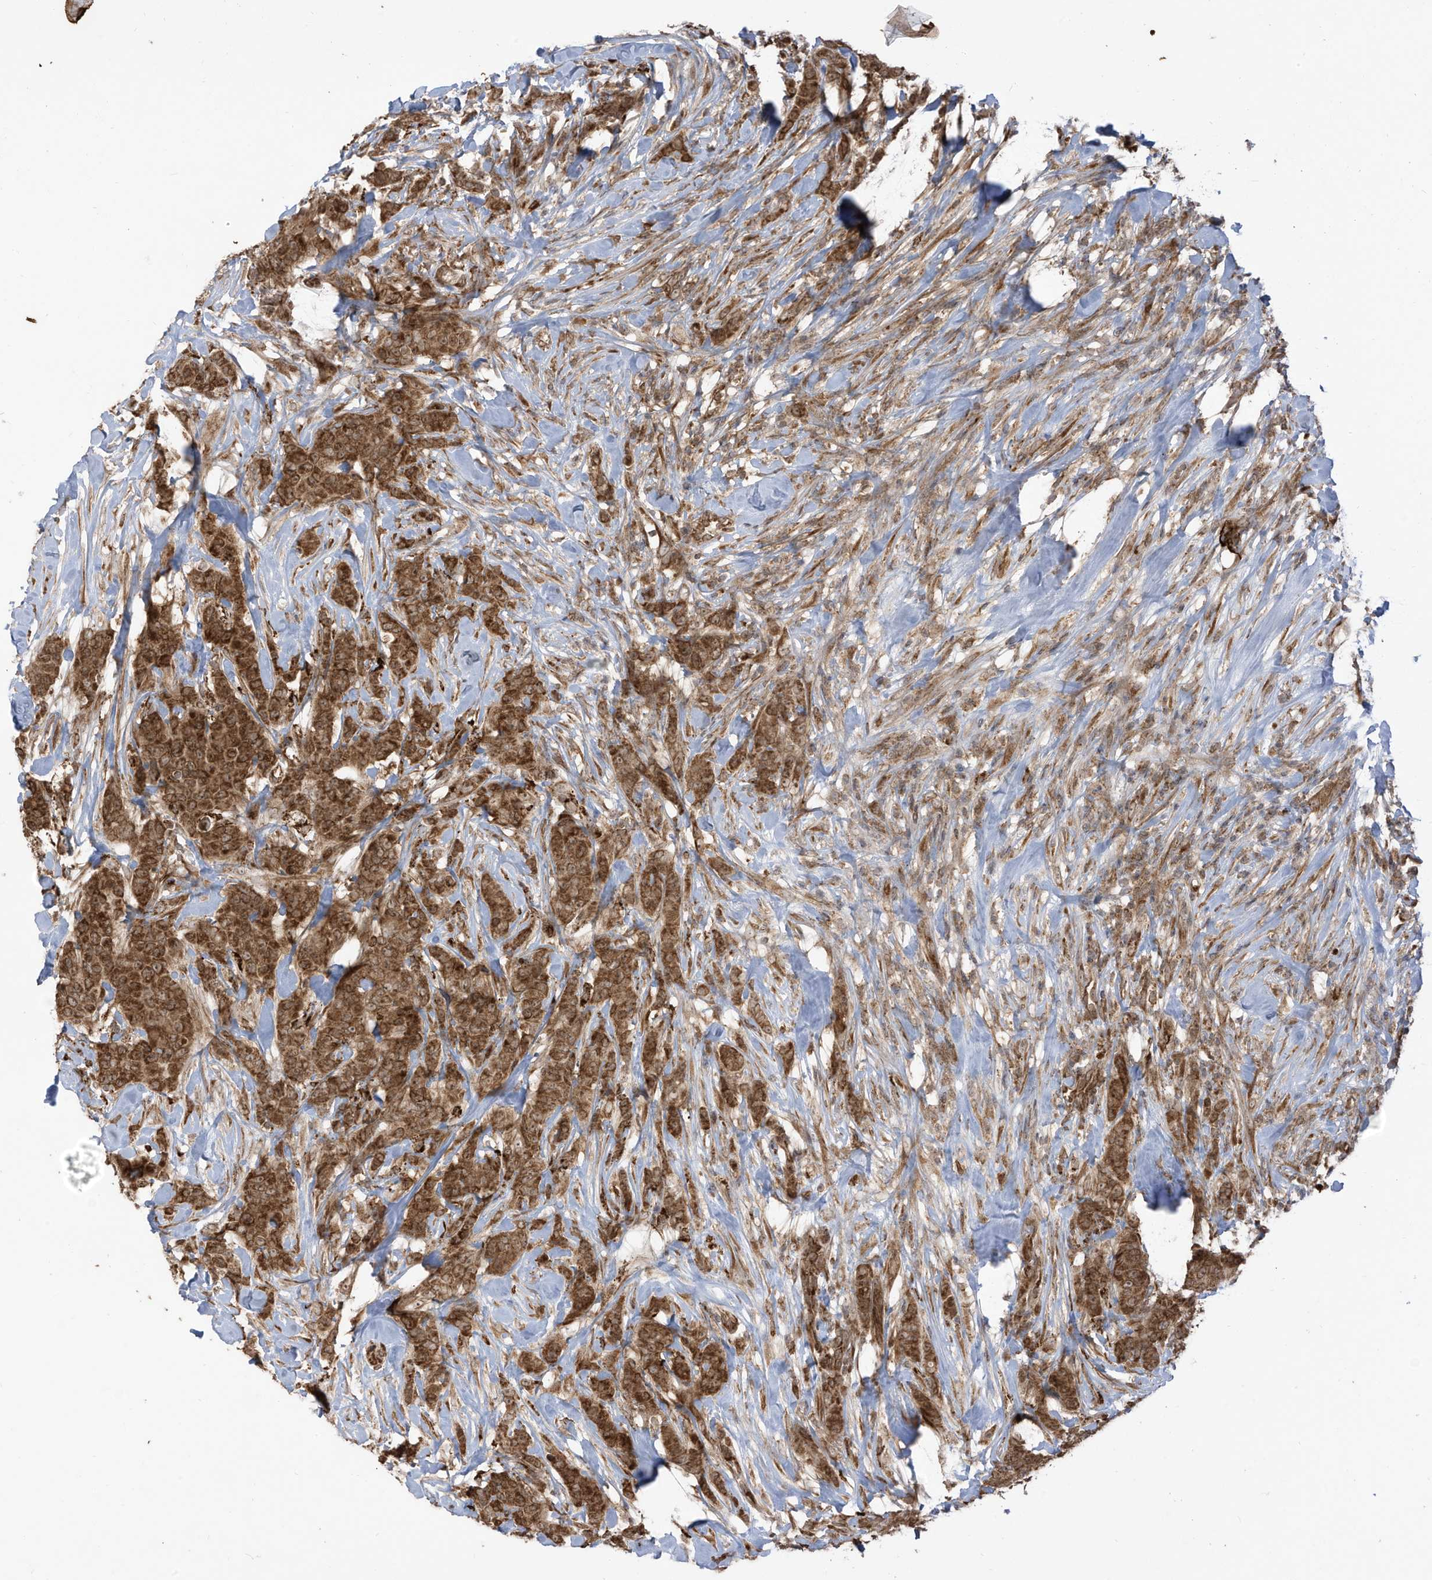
{"staining": {"intensity": "moderate", "quantity": ">75%", "location": "cytoplasmic/membranous"}, "tissue": "breast cancer", "cell_type": "Tumor cells", "image_type": "cancer", "snomed": [{"axis": "morphology", "description": "Duct carcinoma"}, {"axis": "topography", "description": "Breast"}], "caption": "Human breast cancer stained with a brown dye exhibits moderate cytoplasmic/membranous positive expression in approximately >75% of tumor cells.", "gene": "TRIM67", "patient": {"sex": "female", "age": 40}}